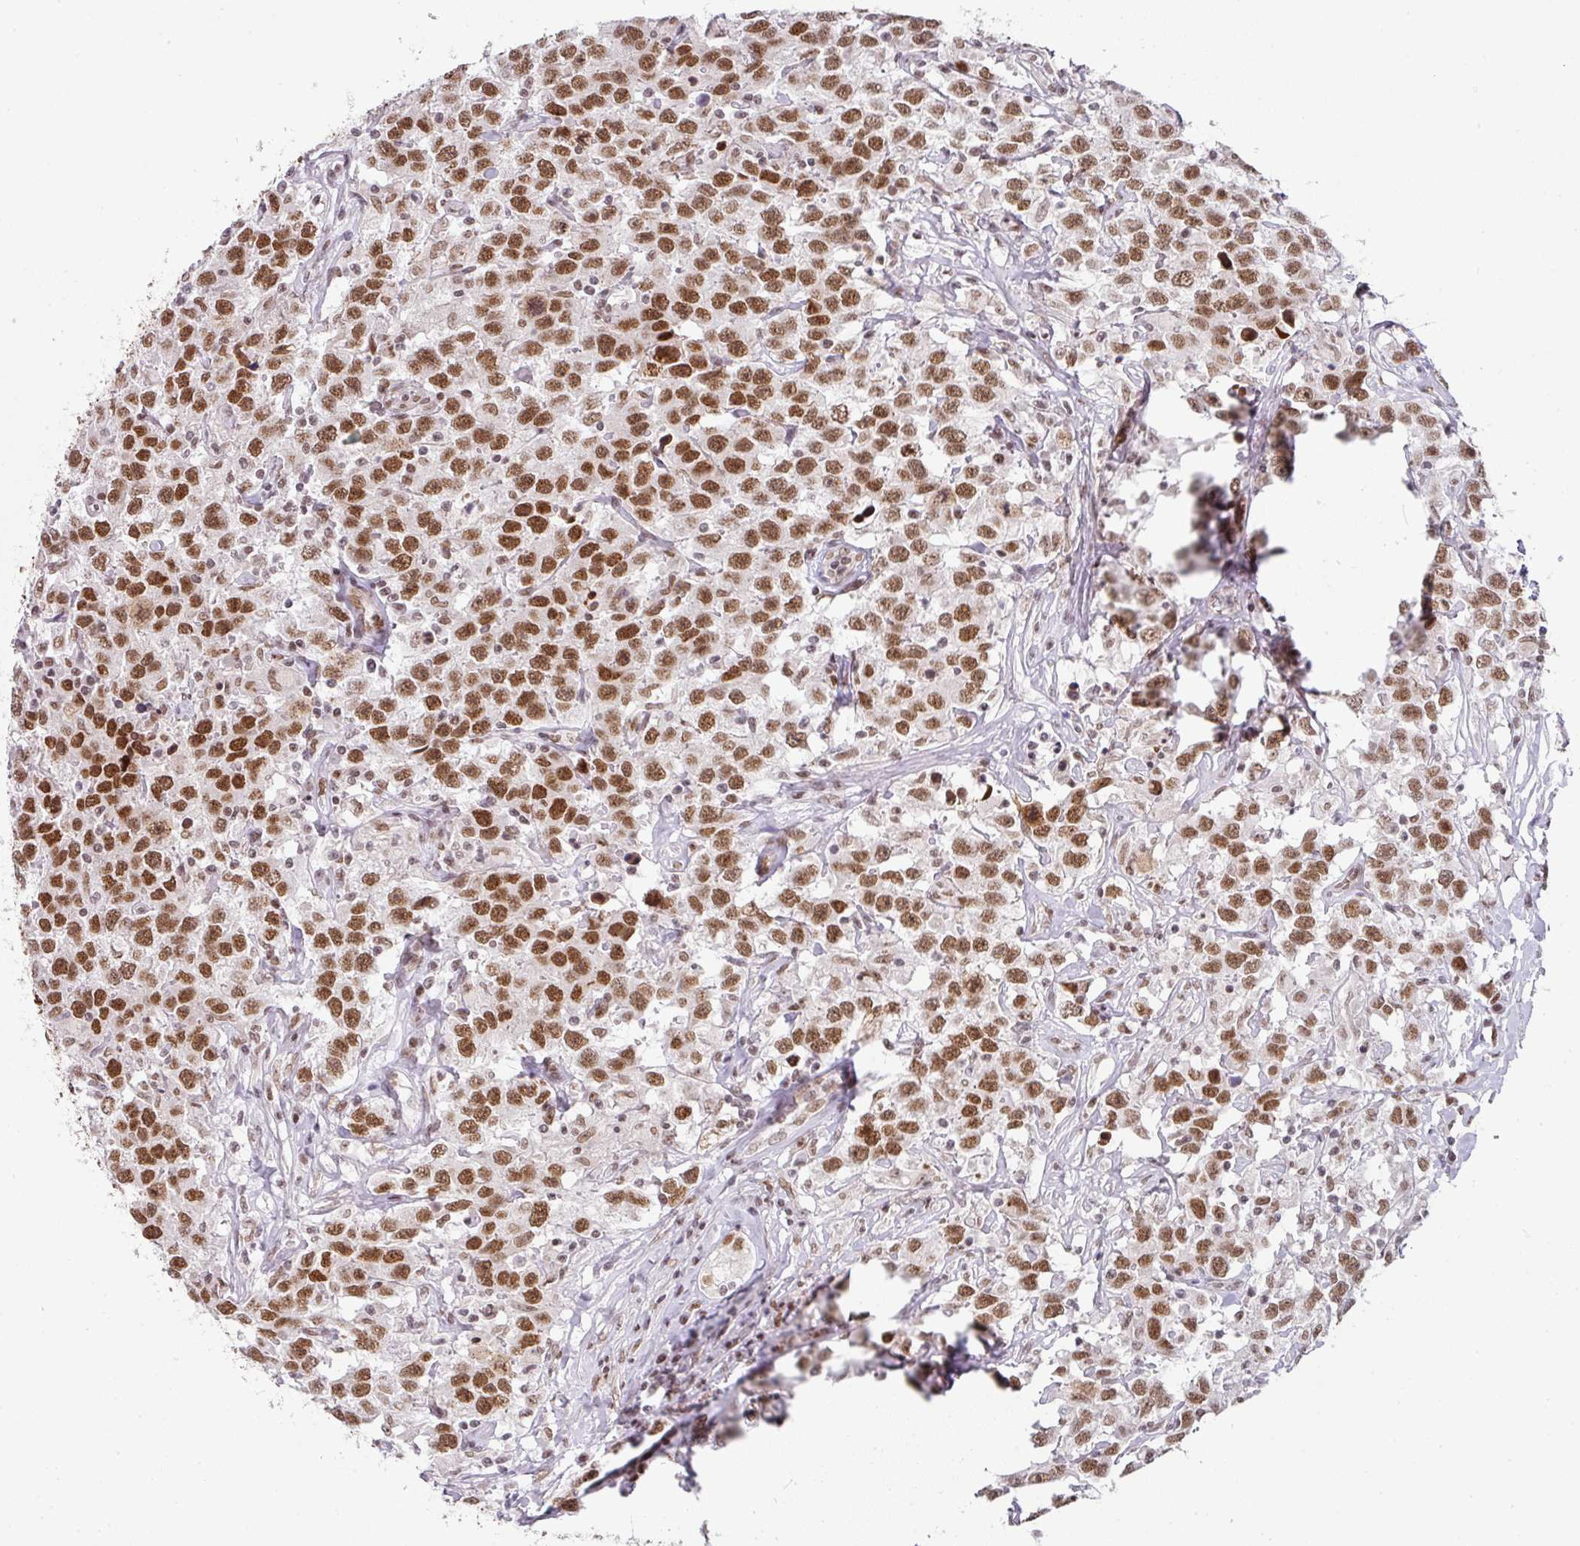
{"staining": {"intensity": "strong", "quantity": ">75%", "location": "nuclear"}, "tissue": "testis cancer", "cell_type": "Tumor cells", "image_type": "cancer", "snomed": [{"axis": "morphology", "description": "Seminoma, NOS"}, {"axis": "topography", "description": "Testis"}], "caption": "The image reveals a brown stain indicating the presence of a protein in the nuclear of tumor cells in testis seminoma.", "gene": "NCOA5", "patient": {"sex": "male", "age": 41}}